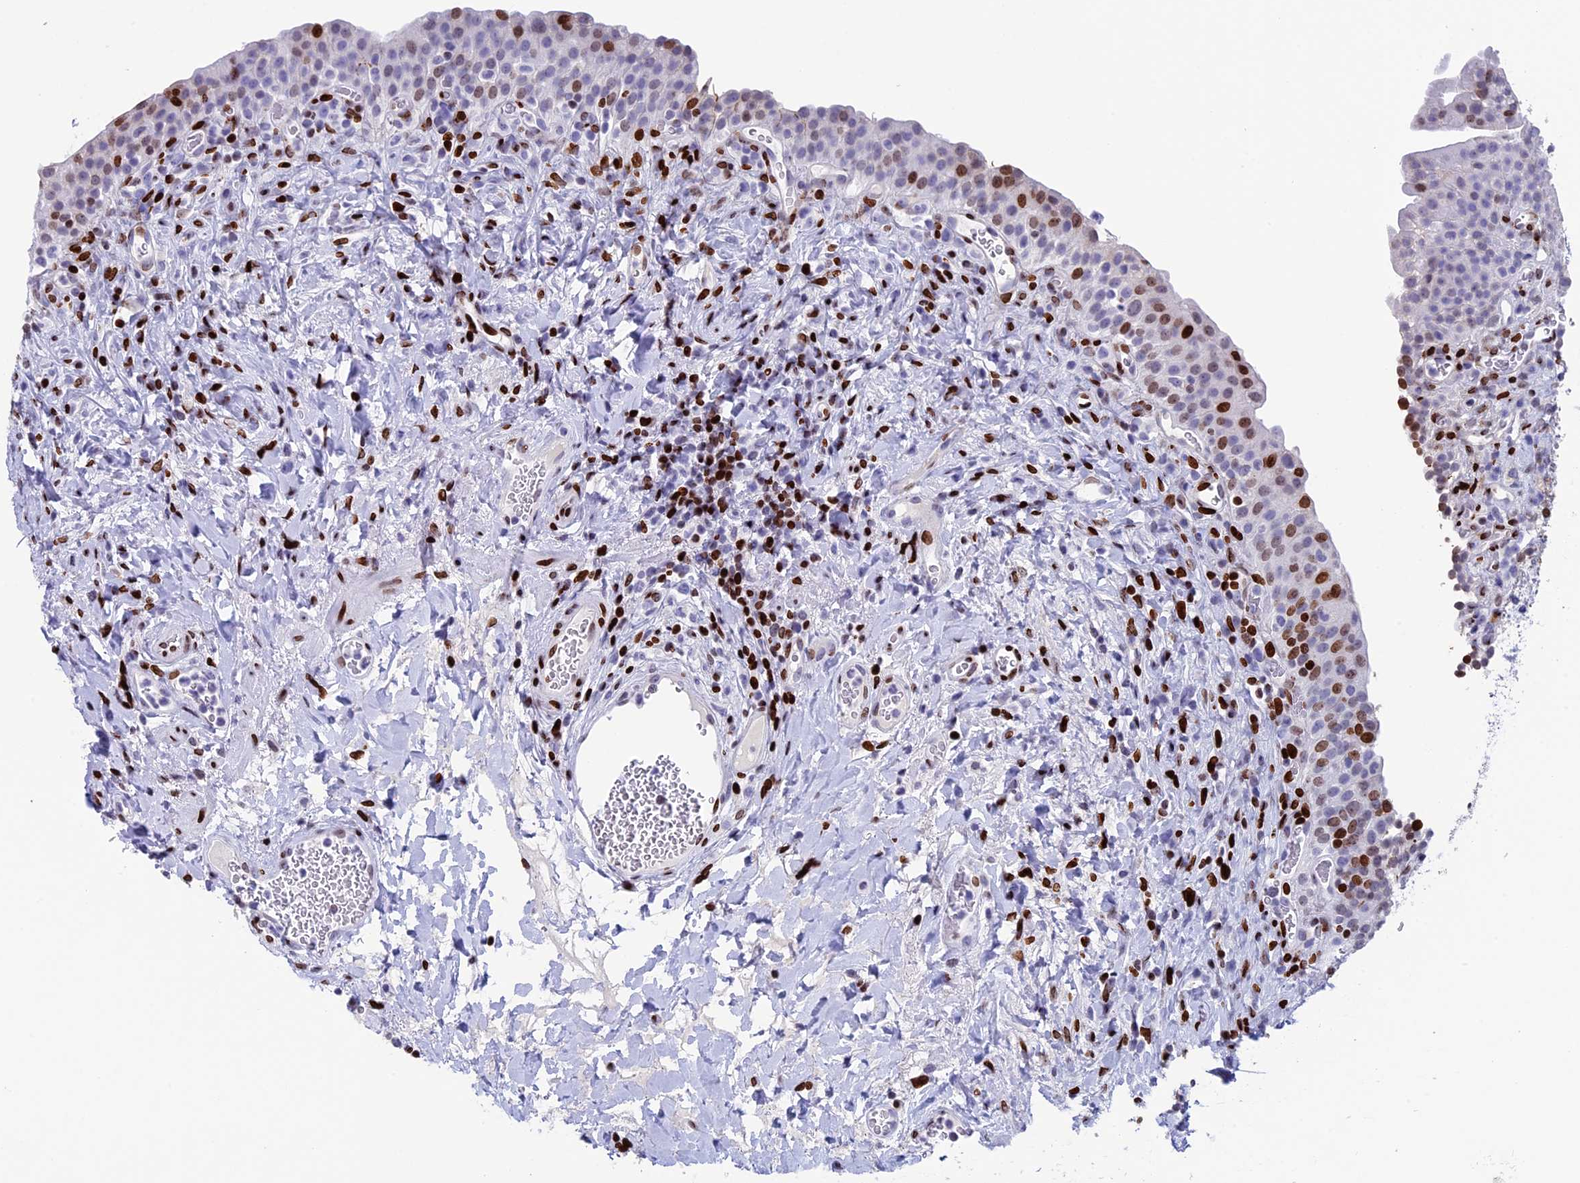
{"staining": {"intensity": "strong", "quantity": "<25%", "location": "nuclear"}, "tissue": "urinary bladder", "cell_type": "Urothelial cells", "image_type": "normal", "snomed": [{"axis": "morphology", "description": "Normal tissue, NOS"}, {"axis": "morphology", "description": "Inflammation, NOS"}, {"axis": "topography", "description": "Urinary bladder"}], "caption": "A medium amount of strong nuclear positivity is present in approximately <25% of urothelial cells in benign urinary bladder. (Stains: DAB in brown, nuclei in blue, Microscopy: brightfield microscopy at high magnification).", "gene": "BTBD3", "patient": {"sex": "male", "age": 64}}